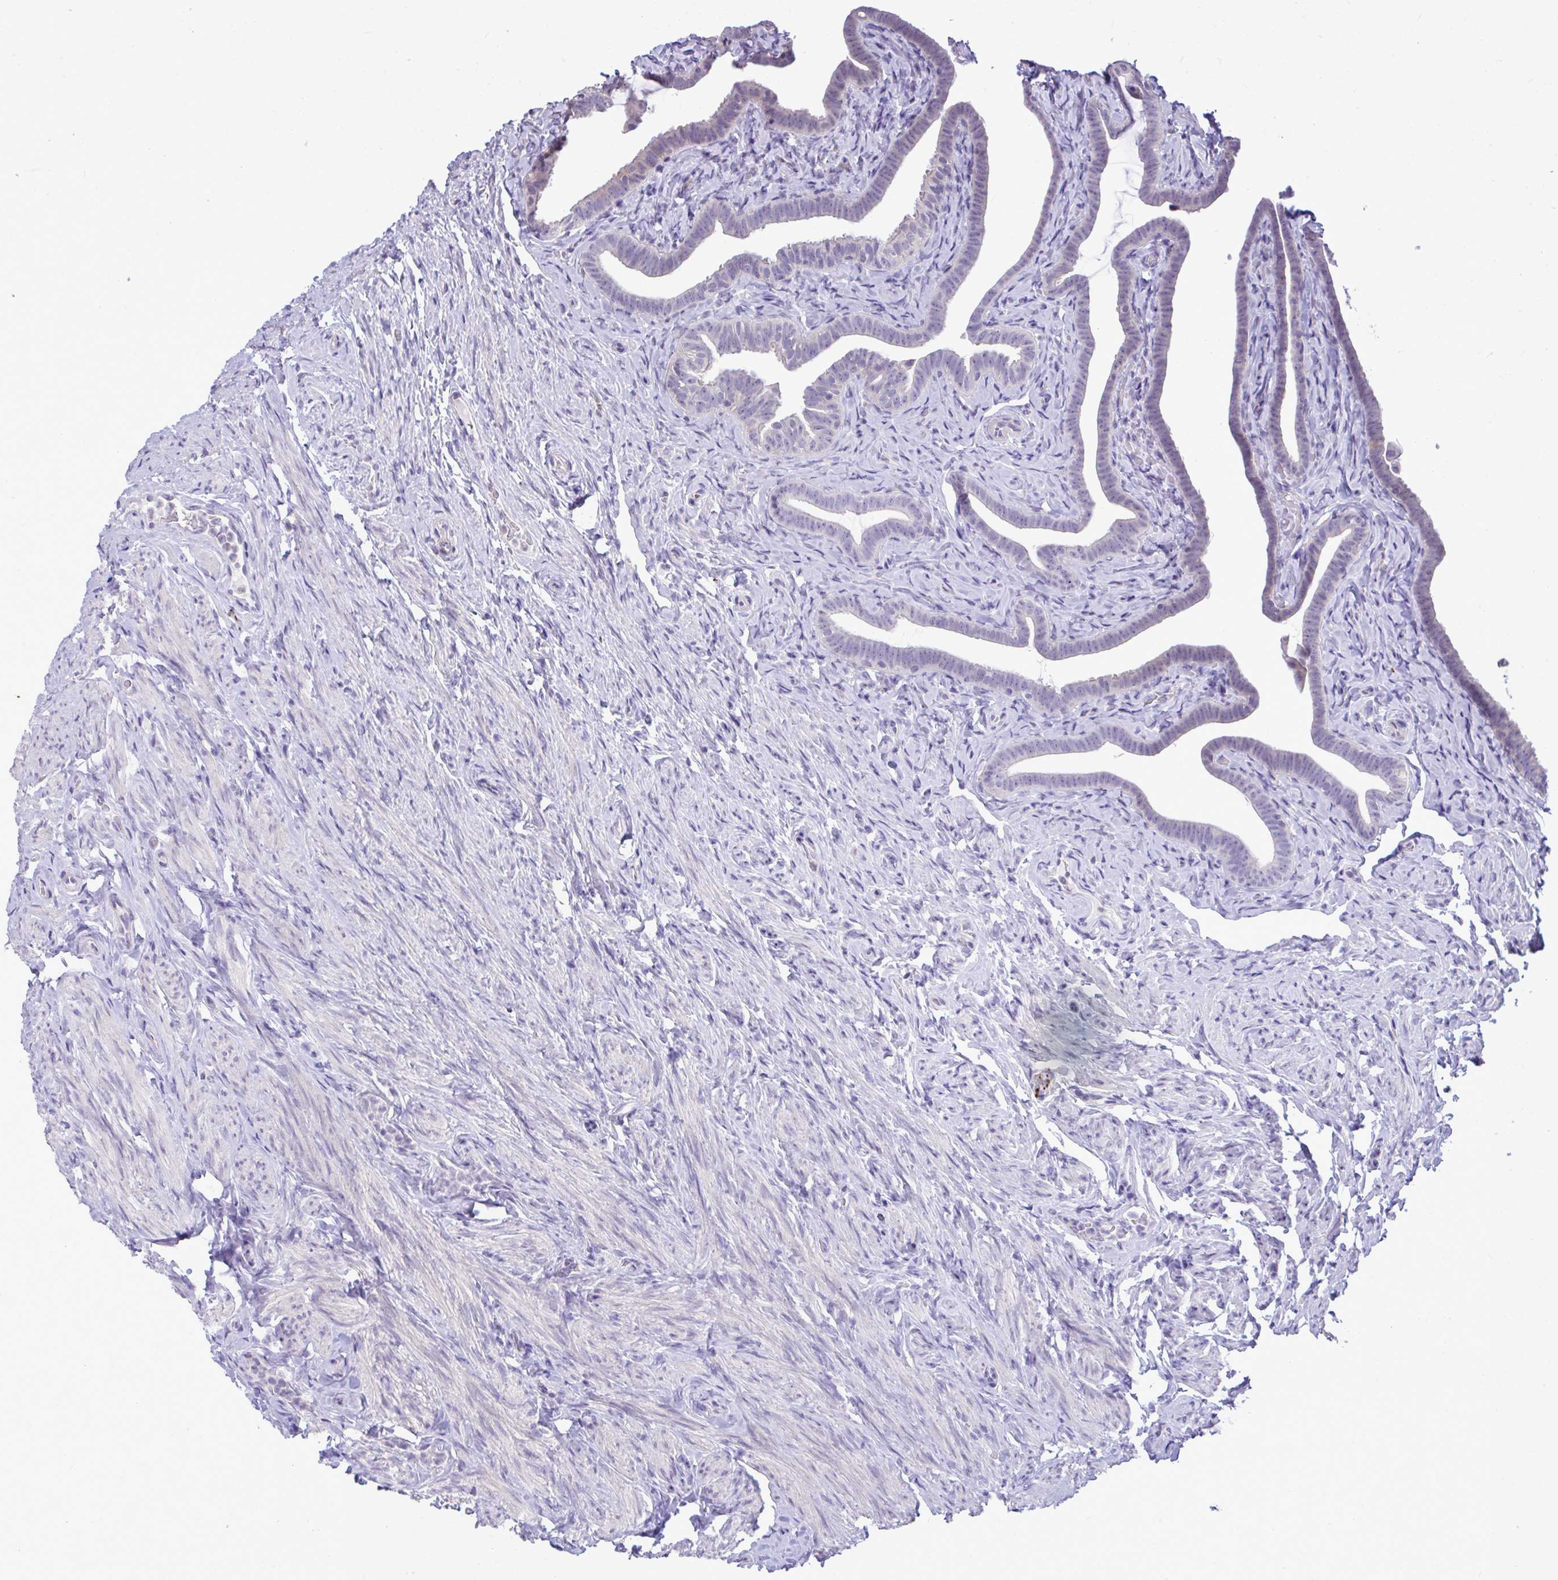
{"staining": {"intensity": "negative", "quantity": "none", "location": "none"}, "tissue": "fallopian tube", "cell_type": "Glandular cells", "image_type": "normal", "snomed": [{"axis": "morphology", "description": "Normal tissue, NOS"}, {"axis": "topography", "description": "Fallopian tube"}], "caption": "Immunohistochemistry histopathology image of benign fallopian tube stained for a protein (brown), which demonstrates no expression in glandular cells.", "gene": "PIGK", "patient": {"sex": "female", "age": 69}}